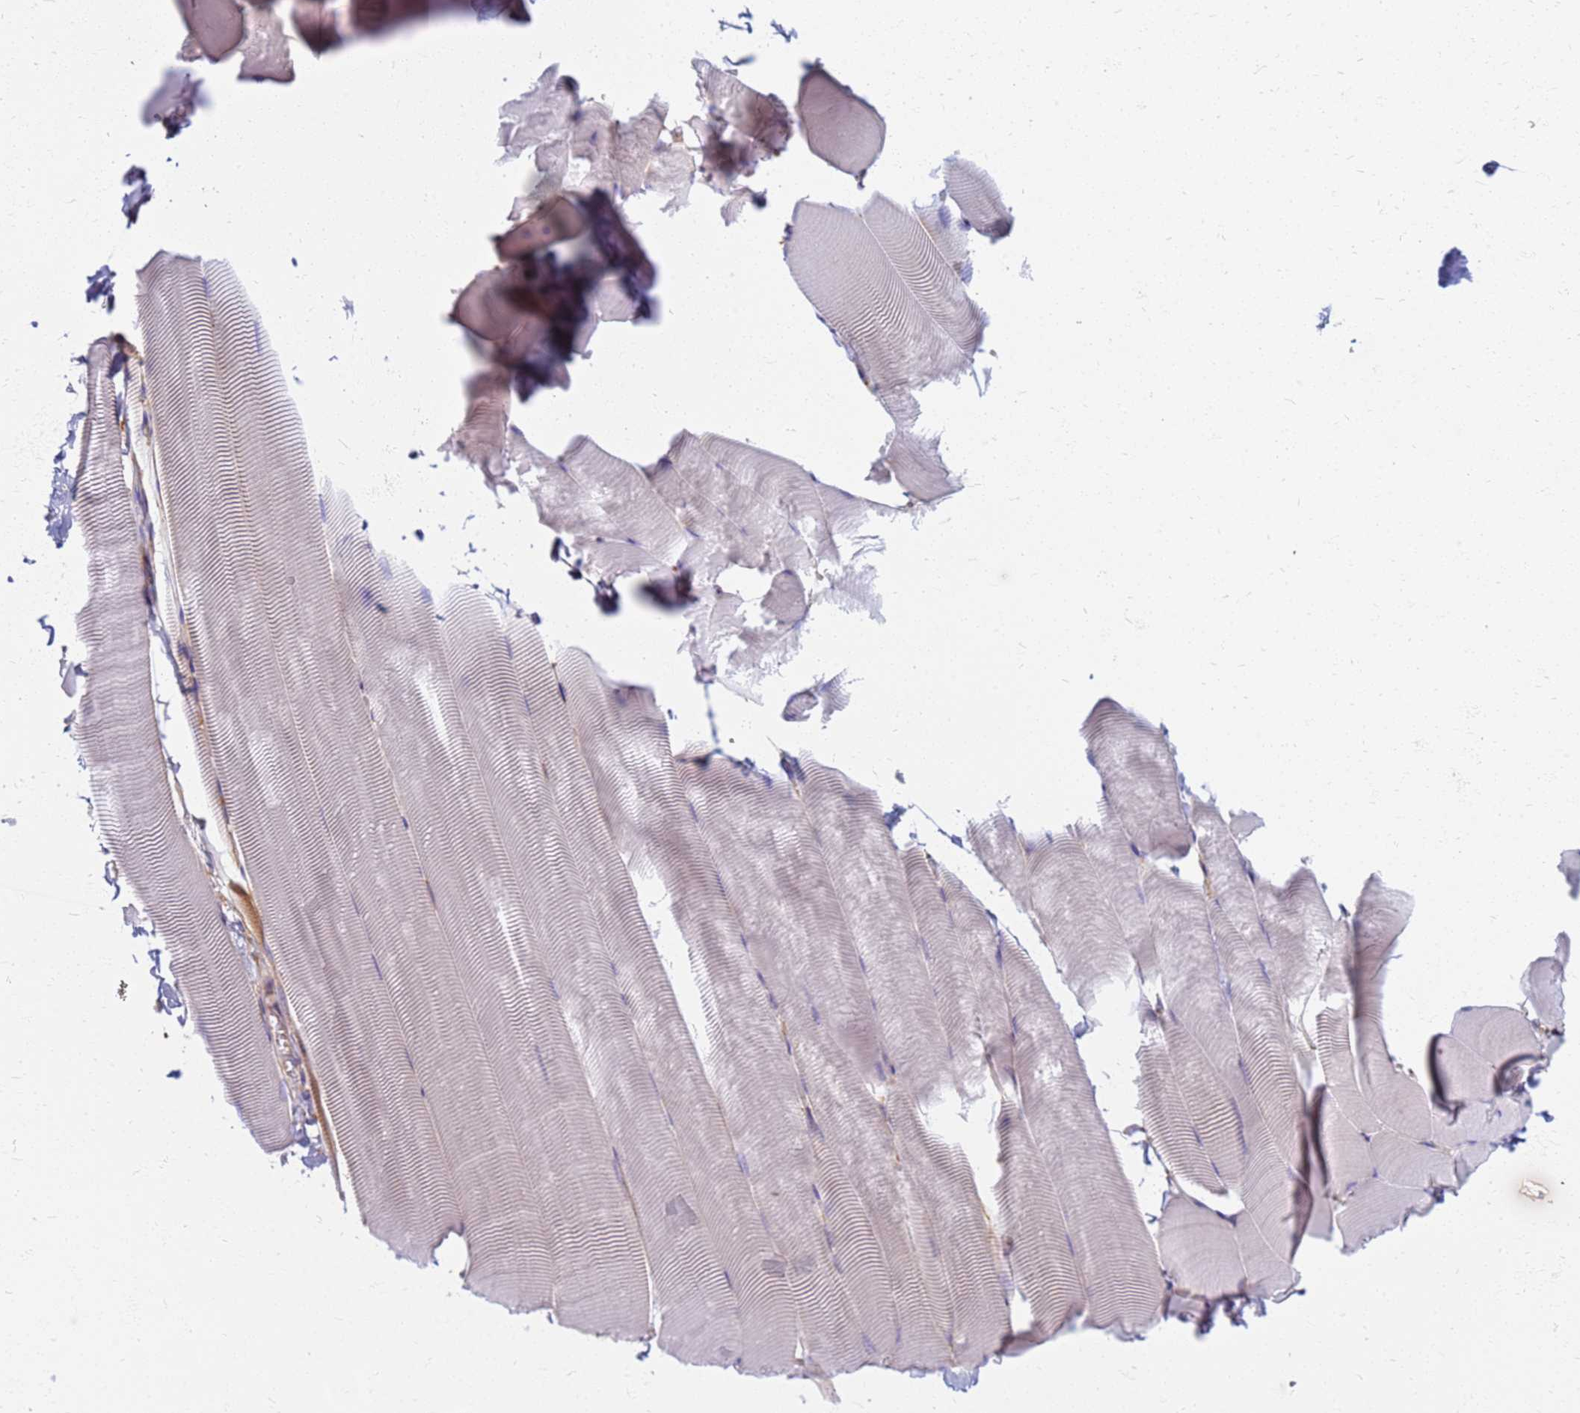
{"staining": {"intensity": "negative", "quantity": "none", "location": "none"}, "tissue": "skeletal muscle", "cell_type": "Myocytes", "image_type": "normal", "snomed": [{"axis": "morphology", "description": "Normal tissue, NOS"}, {"axis": "topography", "description": "Skeletal muscle"}], "caption": "Immunohistochemistry photomicrograph of unremarkable skeletal muscle stained for a protein (brown), which exhibits no expression in myocytes. (Stains: DAB IHC with hematoxylin counter stain, Microscopy: brightfield microscopy at high magnification).", "gene": "EEA1", "patient": {"sex": "male", "age": 25}}